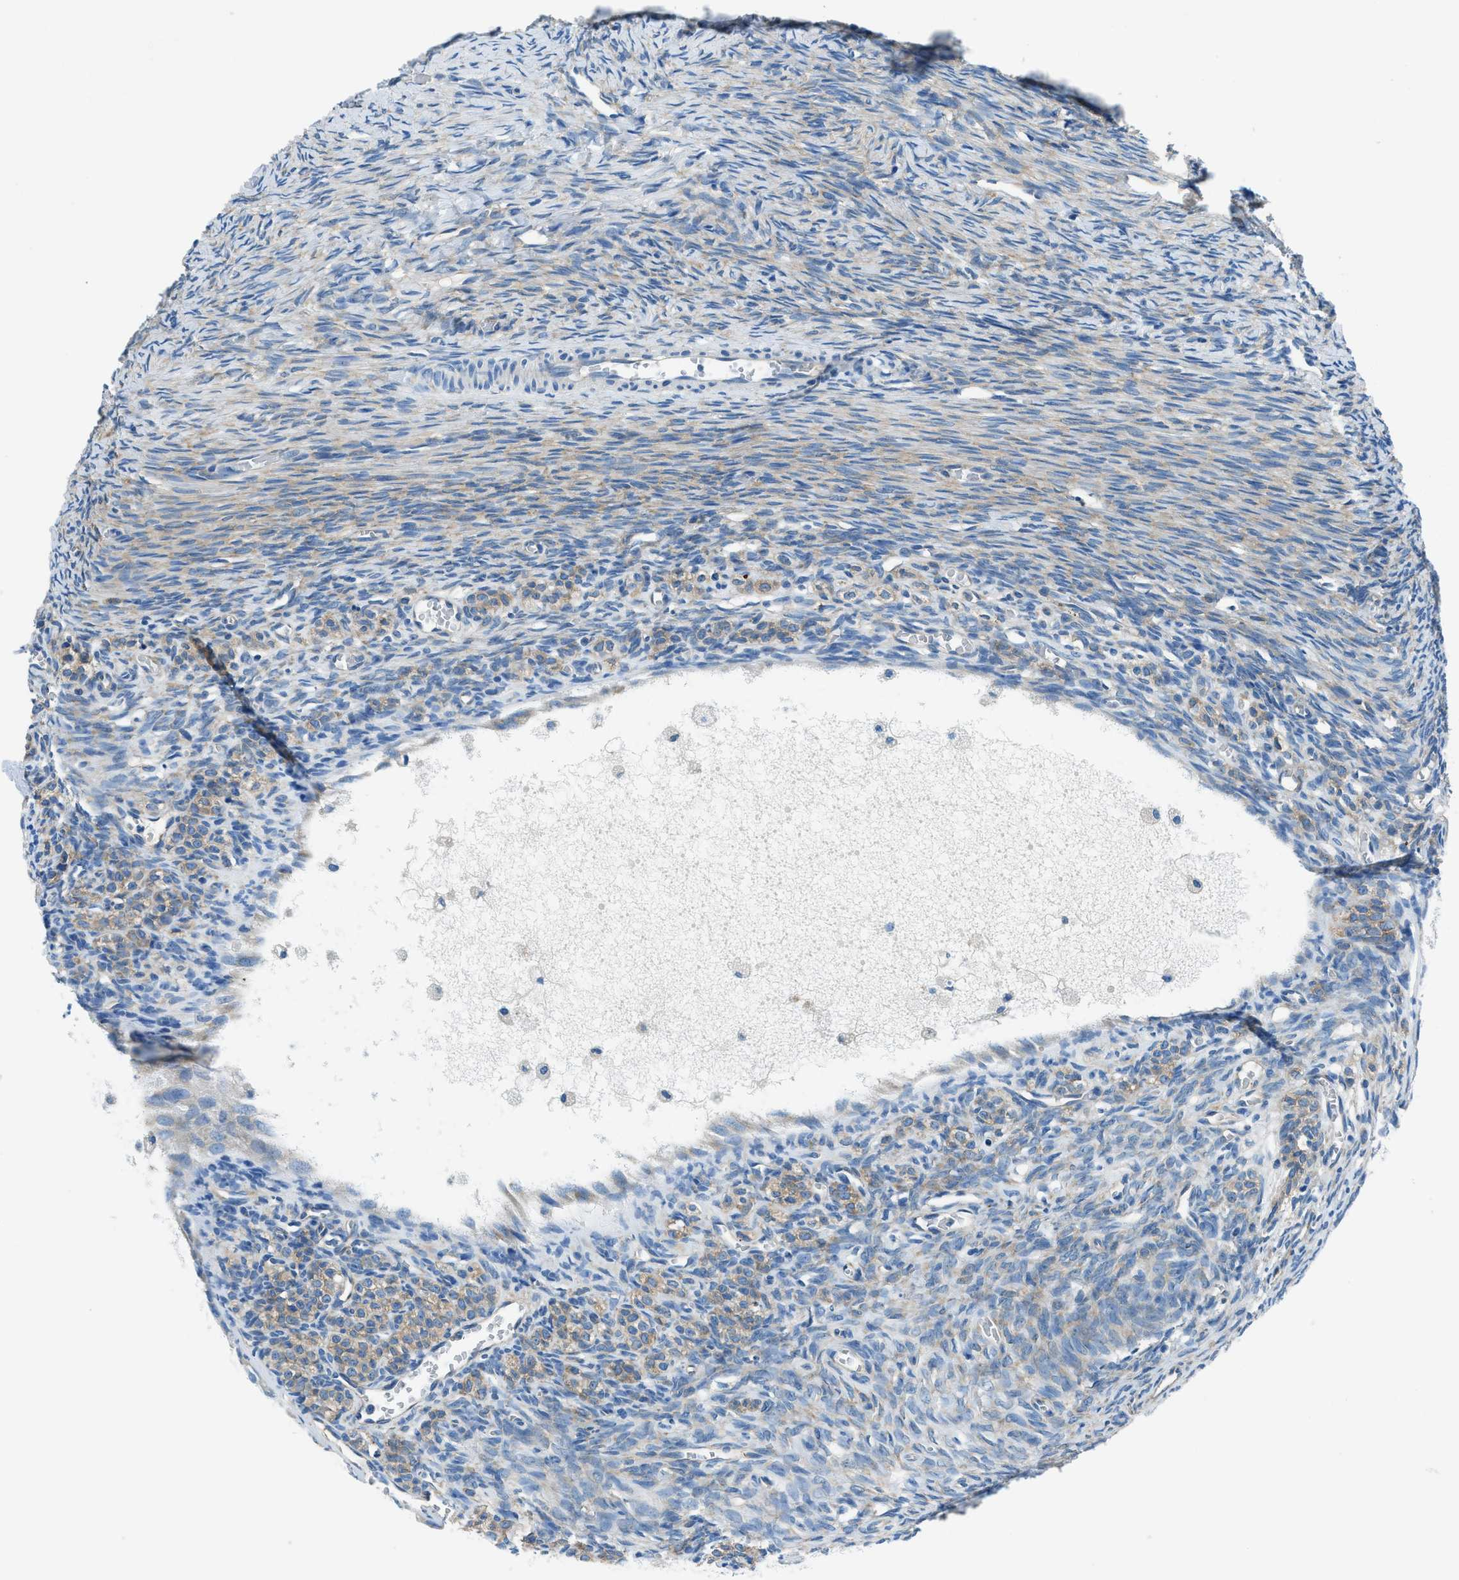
{"staining": {"intensity": "moderate", "quantity": ">75%", "location": "cytoplasmic/membranous"}, "tissue": "ovary", "cell_type": "Follicle cells", "image_type": "normal", "snomed": [{"axis": "morphology", "description": "Normal tissue, NOS"}, {"axis": "topography", "description": "Ovary"}], "caption": "A brown stain highlights moderate cytoplasmic/membranous staining of a protein in follicle cells of benign ovary. (DAB IHC with brightfield microscopy, high magnification).", "gene": "SARS1", "patient": {"sex": "female", "age": 27}}